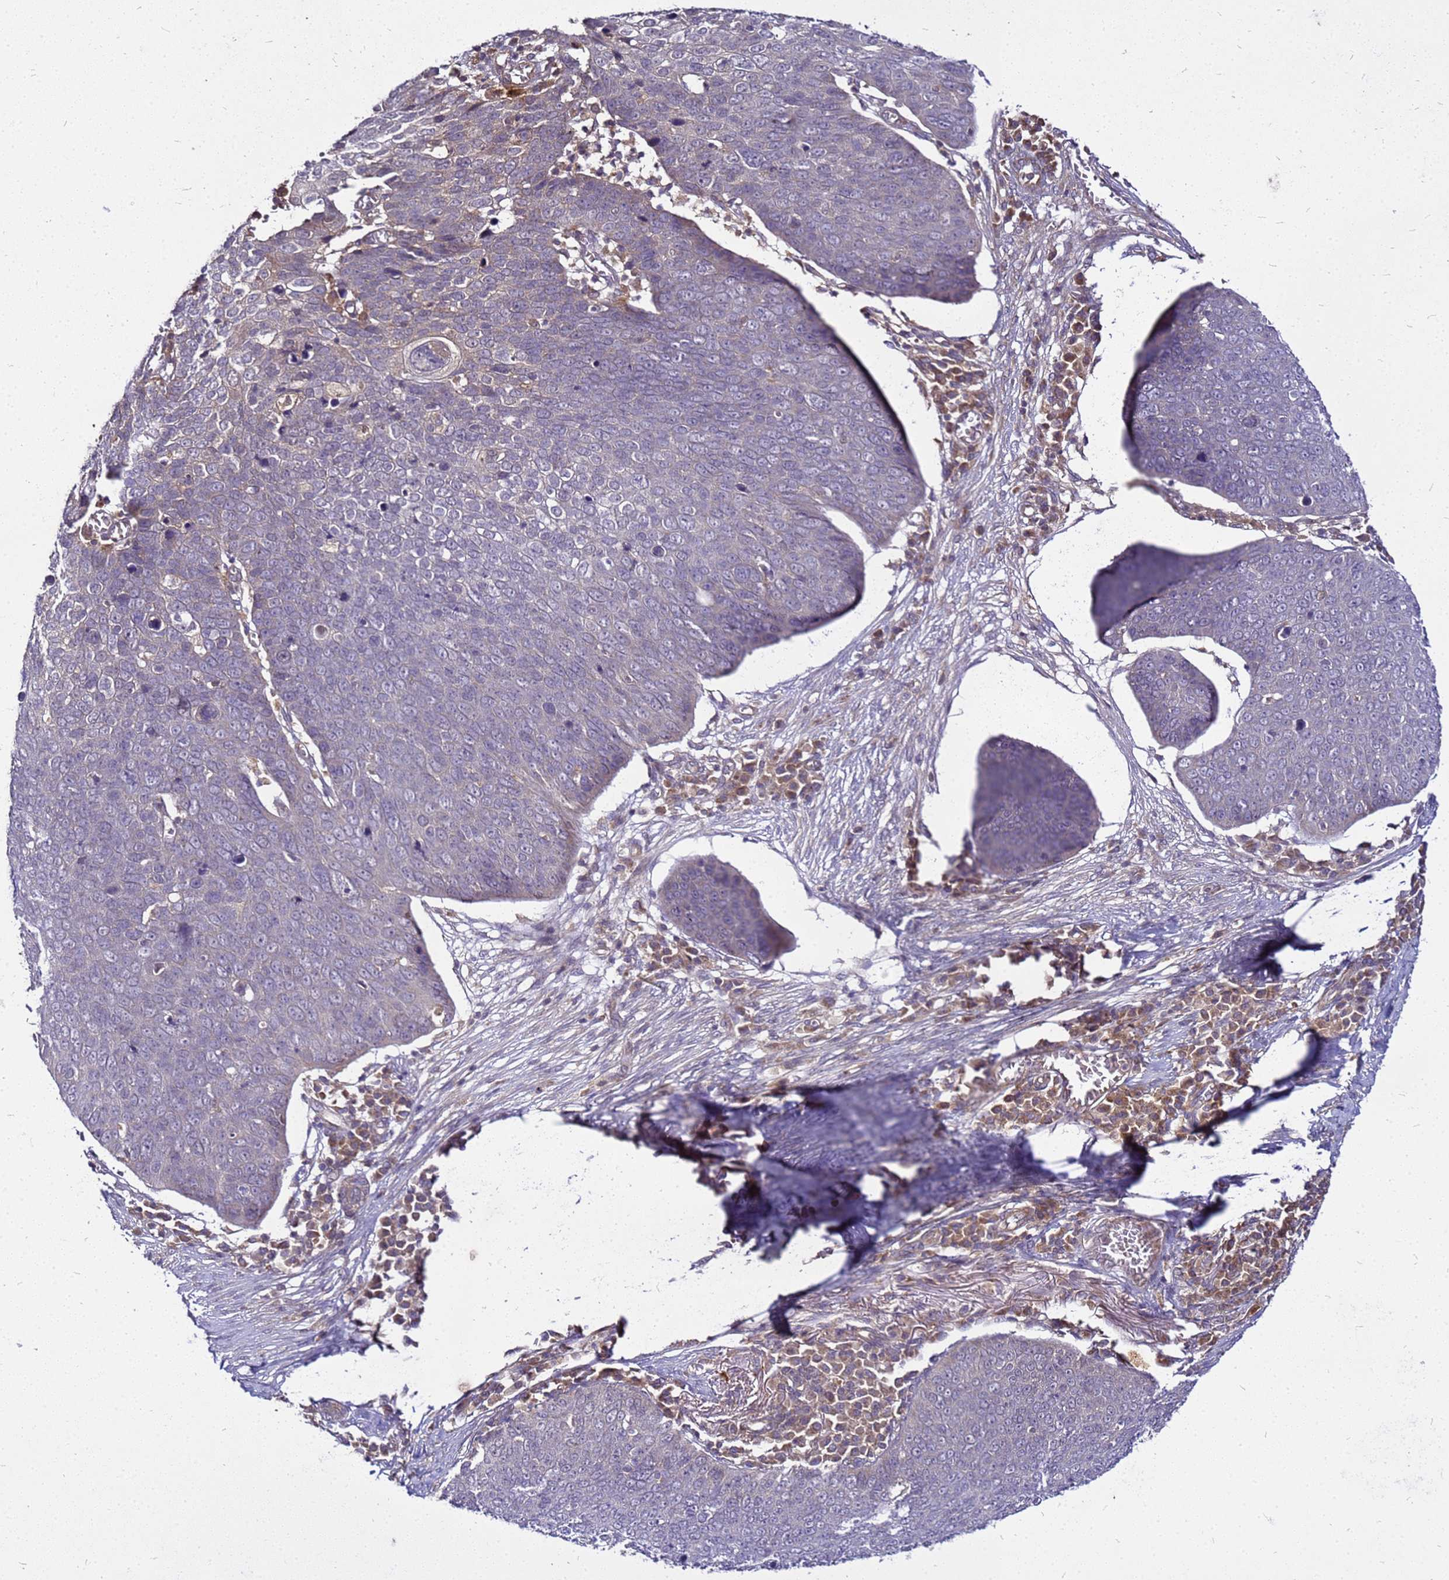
{"staining": {"intensity": "negative", "quantity": "none", "location": "none"}, "tissue": "skin cancer", "cell_type": "Tumor cells", "image_type": "cancer", "snomed": [{"axis": "morphology", "description": "Squamous cell carcinoma, NOS"}, {"axis": "topography", "description": "Skin"}], "caption": "An IHC micrograph of skin cancer is shown. There is no staining in tumor cells of skin cancer.", "gene": "SAT1", "patient": {"sex": "male", "age": 71}}